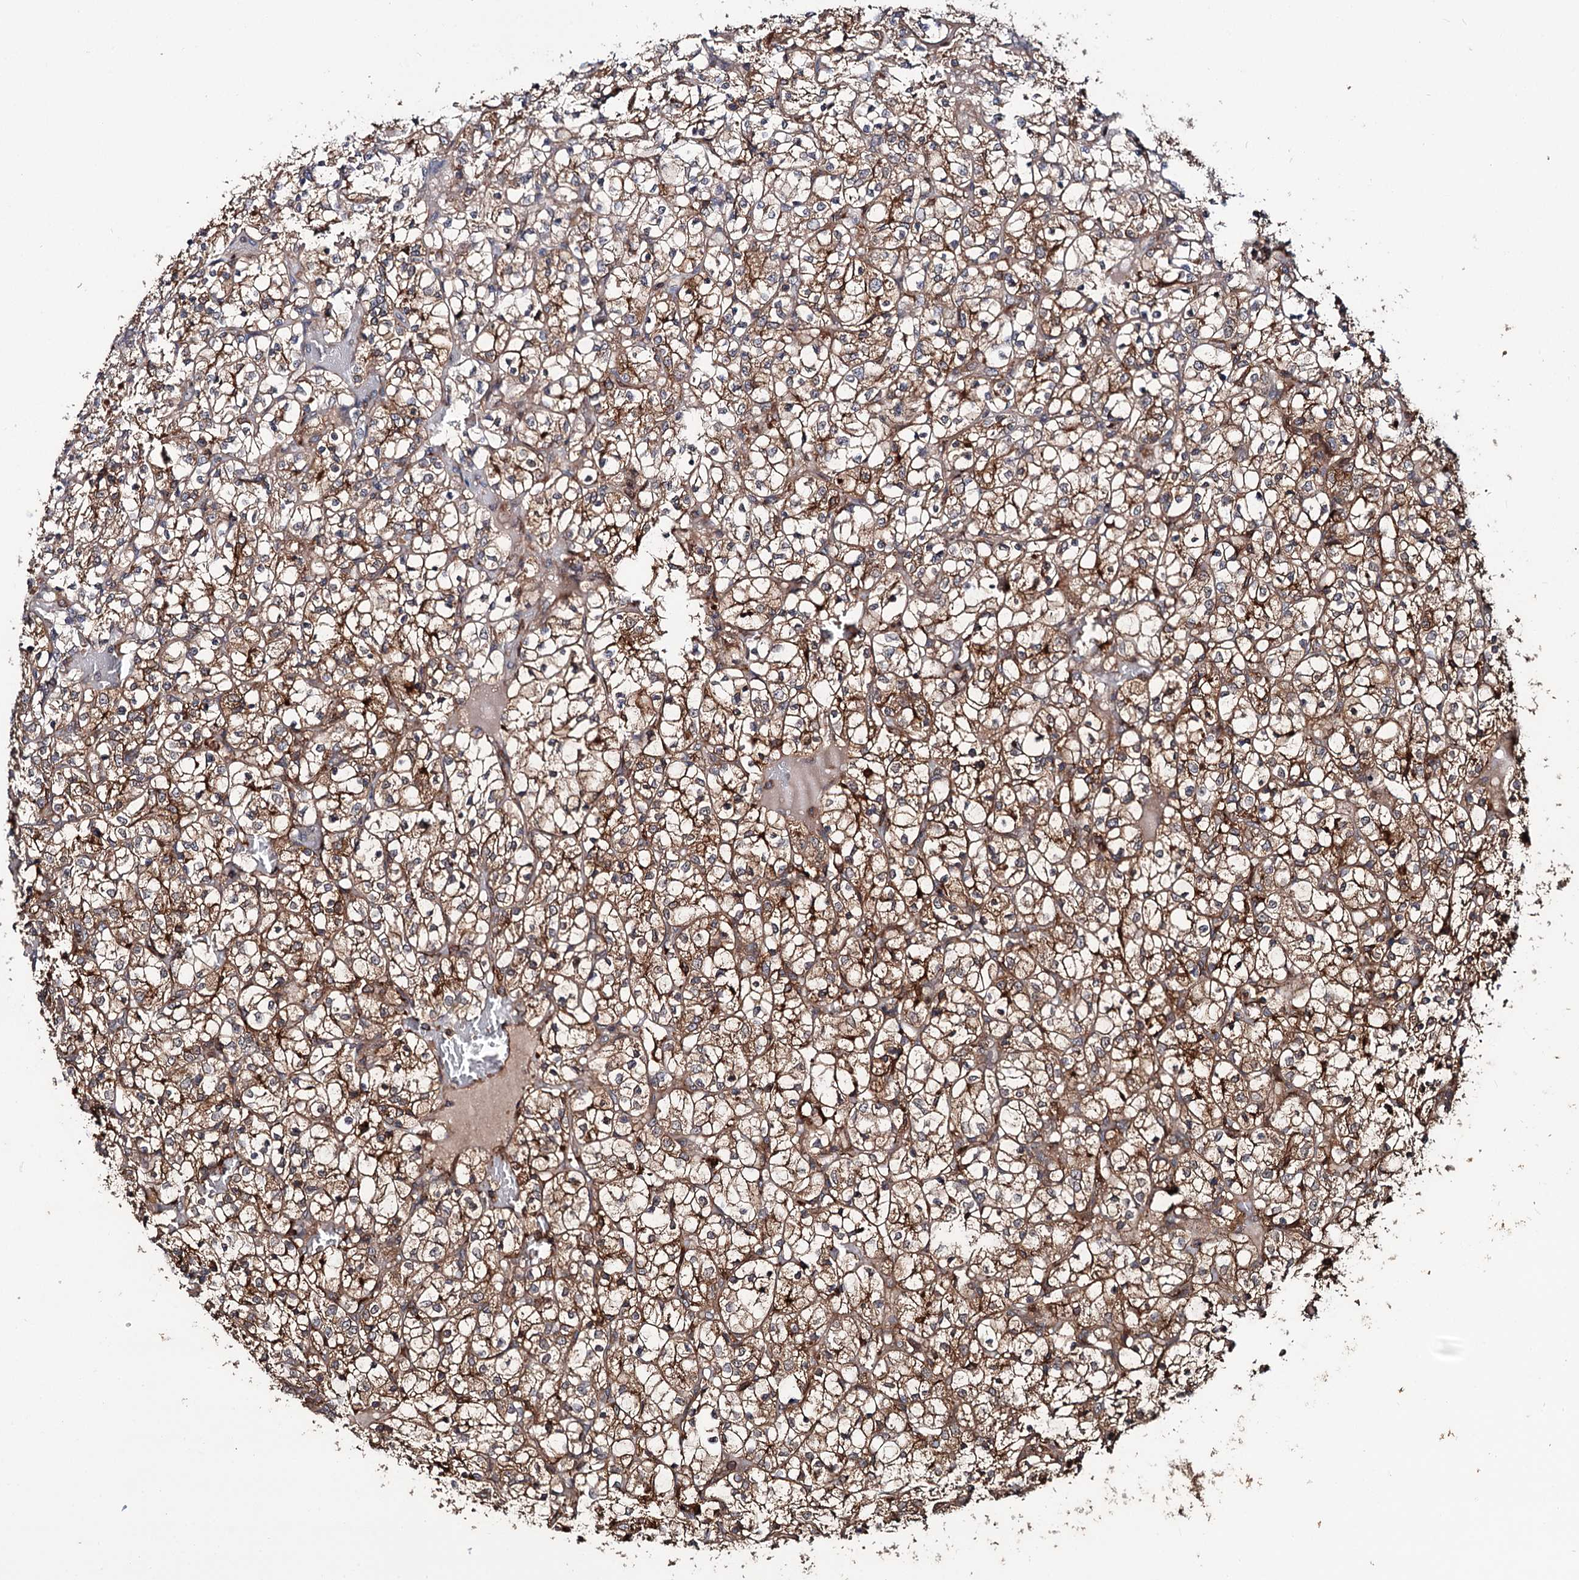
{"staining": {"intensity": "moderate", "quantity": ">75%", "location": "cytoplasmic/membranous"}, "tissue": "renal cancer", "cell_type": "Tumor cells", "image_type": "cancer", "snomed": [{"axis": "morphology", "description": "Adenocarcinoma, NOS"}, {"axis": "topography", "description": "Kidney"}], "caption": "Immunohistochemical staining of renal cancer reveals medium levels of moderate cytoplasmic/membranous protein positivity in about >75% of tumor cells.", "gene": "GRIP1", "patient": {"sex": "female", "age": 69}}